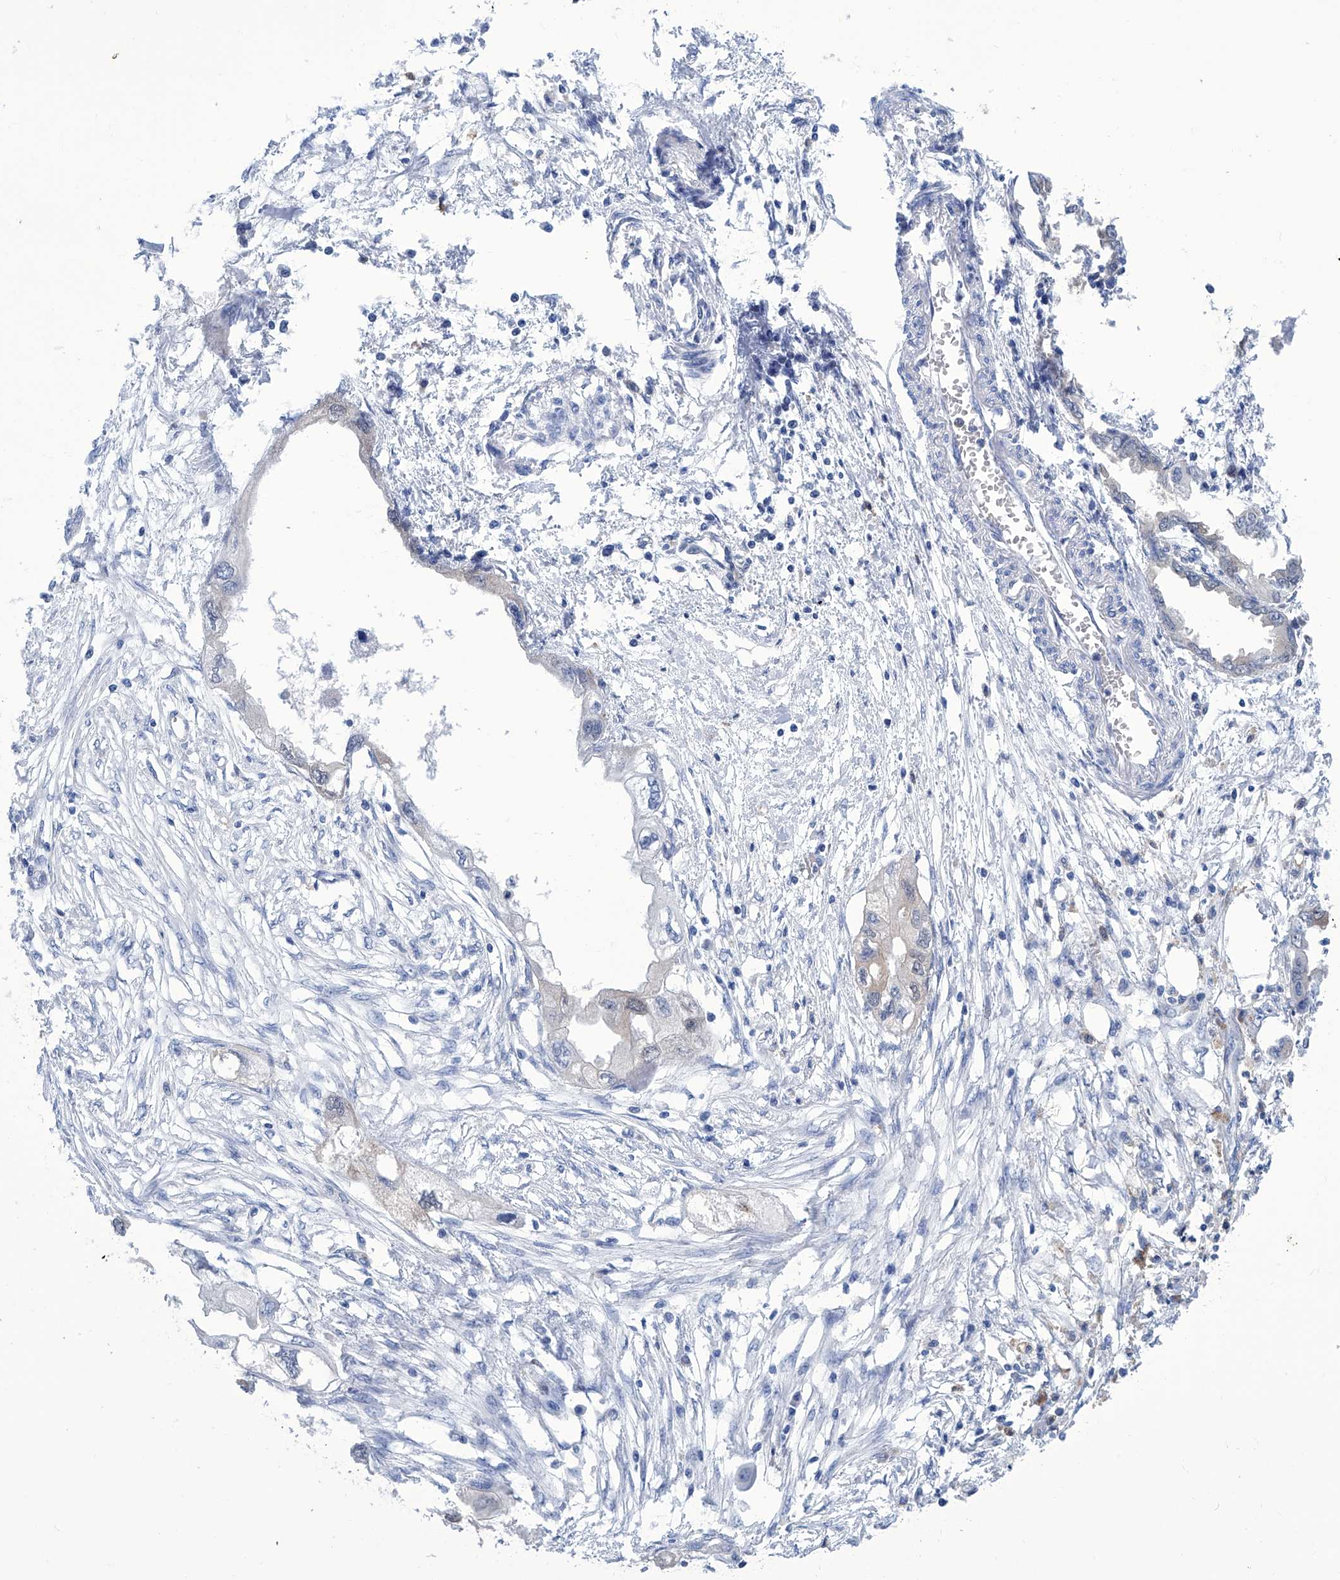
{"staining": {"intensity": "negative", "quantity": "none", "location": "none"}, "tissue": "endometrial cancer", "cell_type": "Tumor cells", "image_type": "cancer", "snomed": [{"axis": "morphology", "description": "Adenocarcinoma, NOS"}, {"axis": "morphology", "description": "Adenocarcinoma, metastatic, NOS"}, {"axis": "topography", "description": "Adipose tissue"}, {"axis": "topography", "description": "Endometrium"}], "caption": "The micrograph reveals no significant expression in tumor cells of adenocarcinoma (endometrial). The staining is performed using DAB brown chromogen with nuclei counter-stained in using hematoxylin.", "gene": "IMPA2", "patient": {"sex": "female", "age": 67}}